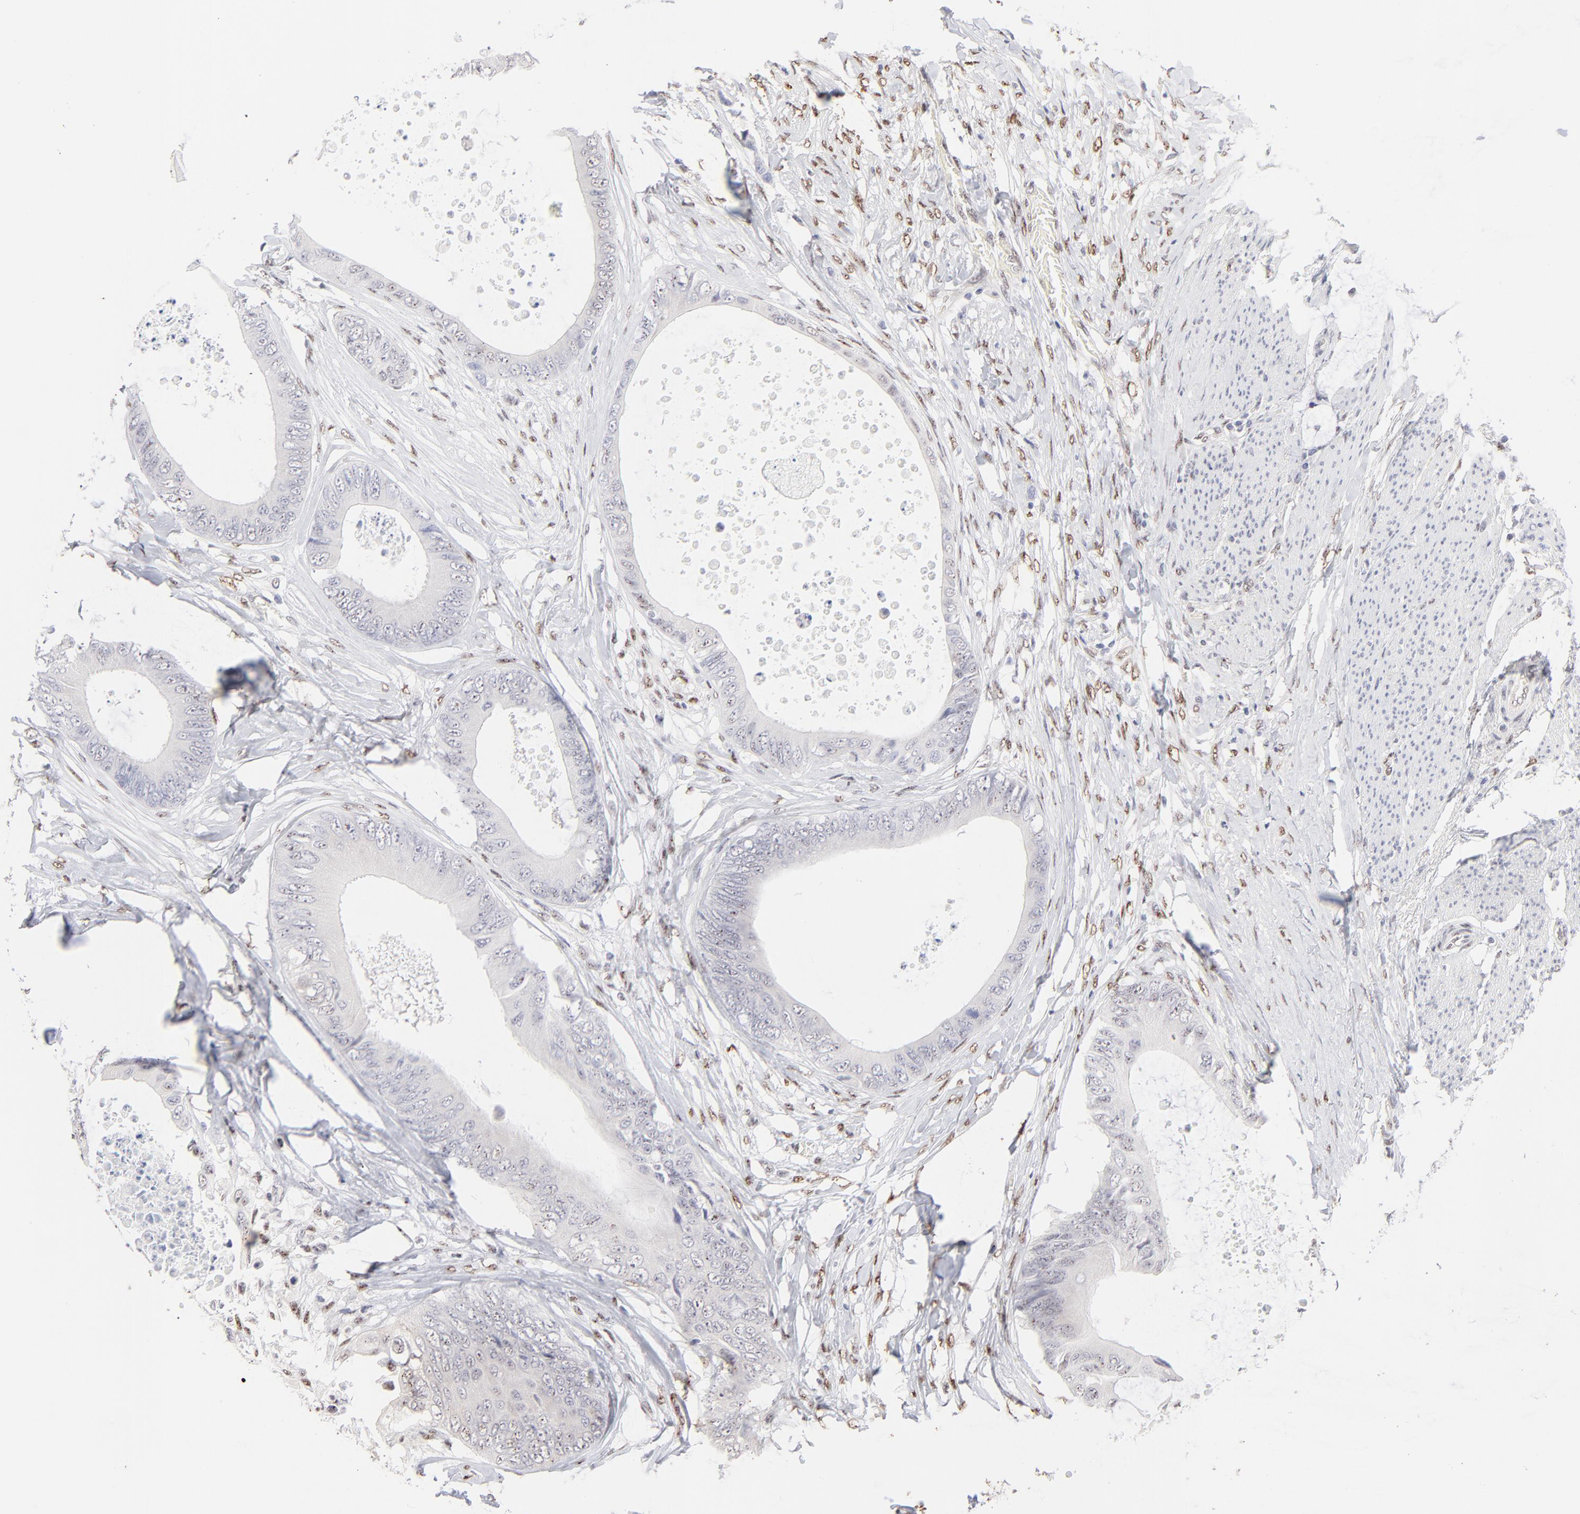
{"staining": {"intensity": "negative", "quantity": "none", "location": "none"}, "tissue": "colorectal cancer", "cell_type": "Tumor cells", "image_type": "cancer", "snomed": [{"axis": "morphology", "description": "Normal tissue, NOS"}, {"axis": "morphology", "description": "Adenocarcinoma, NOS"}, {"axis": "topography", "description": "Rectum"}, {"axis": "topography", "description": "Peripheral nerve tissue"}], "caption": "Immunohistochemistry image of colorectal cancer stained for a protein (brown), which exhibits no staining in tumor cells. (DAB IHC visualized using brightfield microscopy, high magnification).", "gene": "STAT3", "patient": {"sex": "female", "age": 77}}